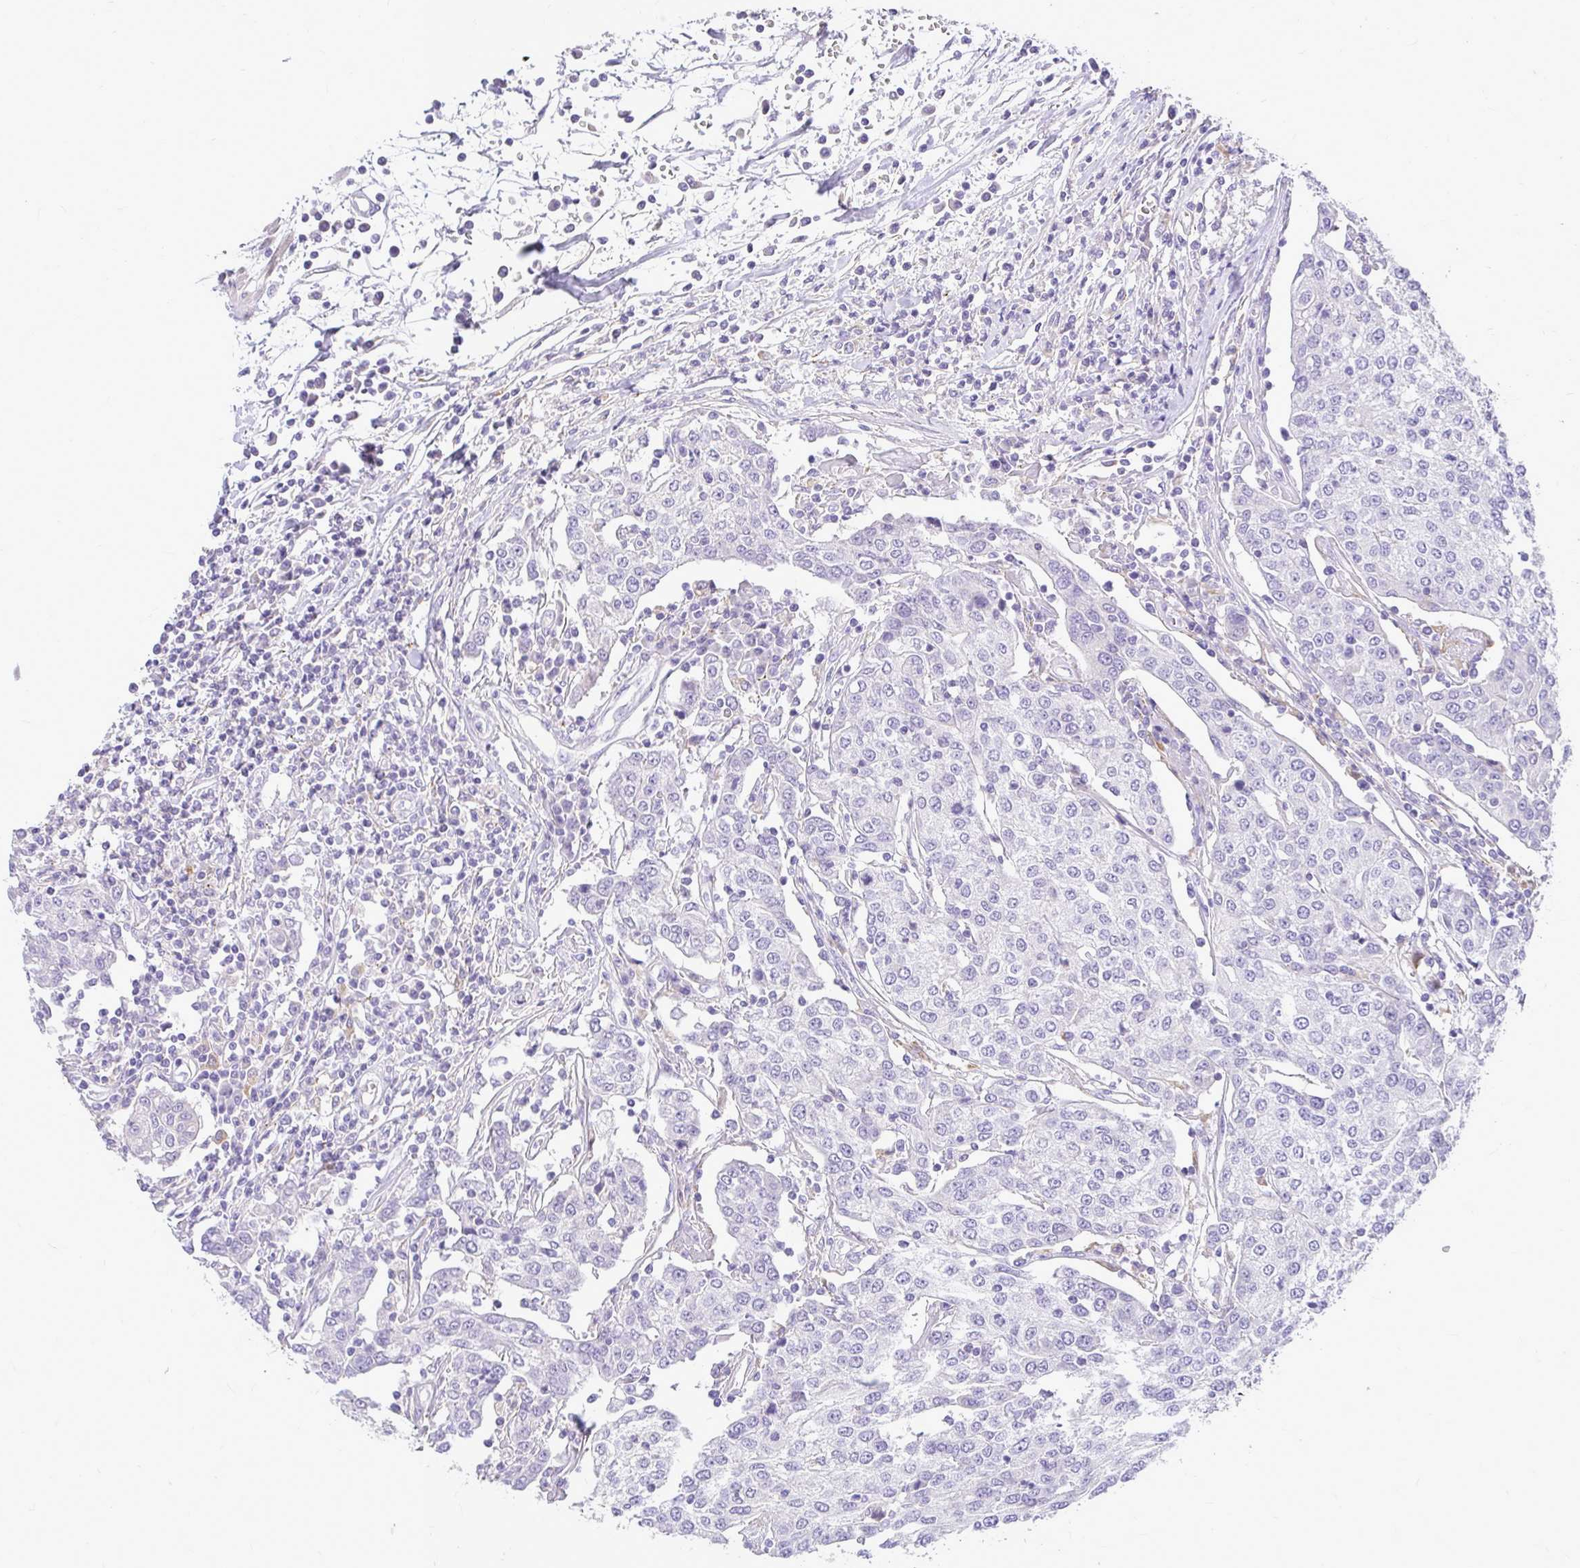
{"staining": {"intensity": "negative", "quantity": "none", "location": "none"}, "tissue": "urothelial cancer", "cell_type": "Tumor cells", "image_type": "cancer", "snomed": [{"axis": "morphology", "description": "Urothelial carcinoma, High grade"}, {"axis": "topography", "description": "Urinary bladder"}], "caption": "Urothelial cancer stained for a protein using immunohistochemistry shows no expression tumor cells.", "gene": "PKN3", "patient": {"sex": "female", "age": 85}}